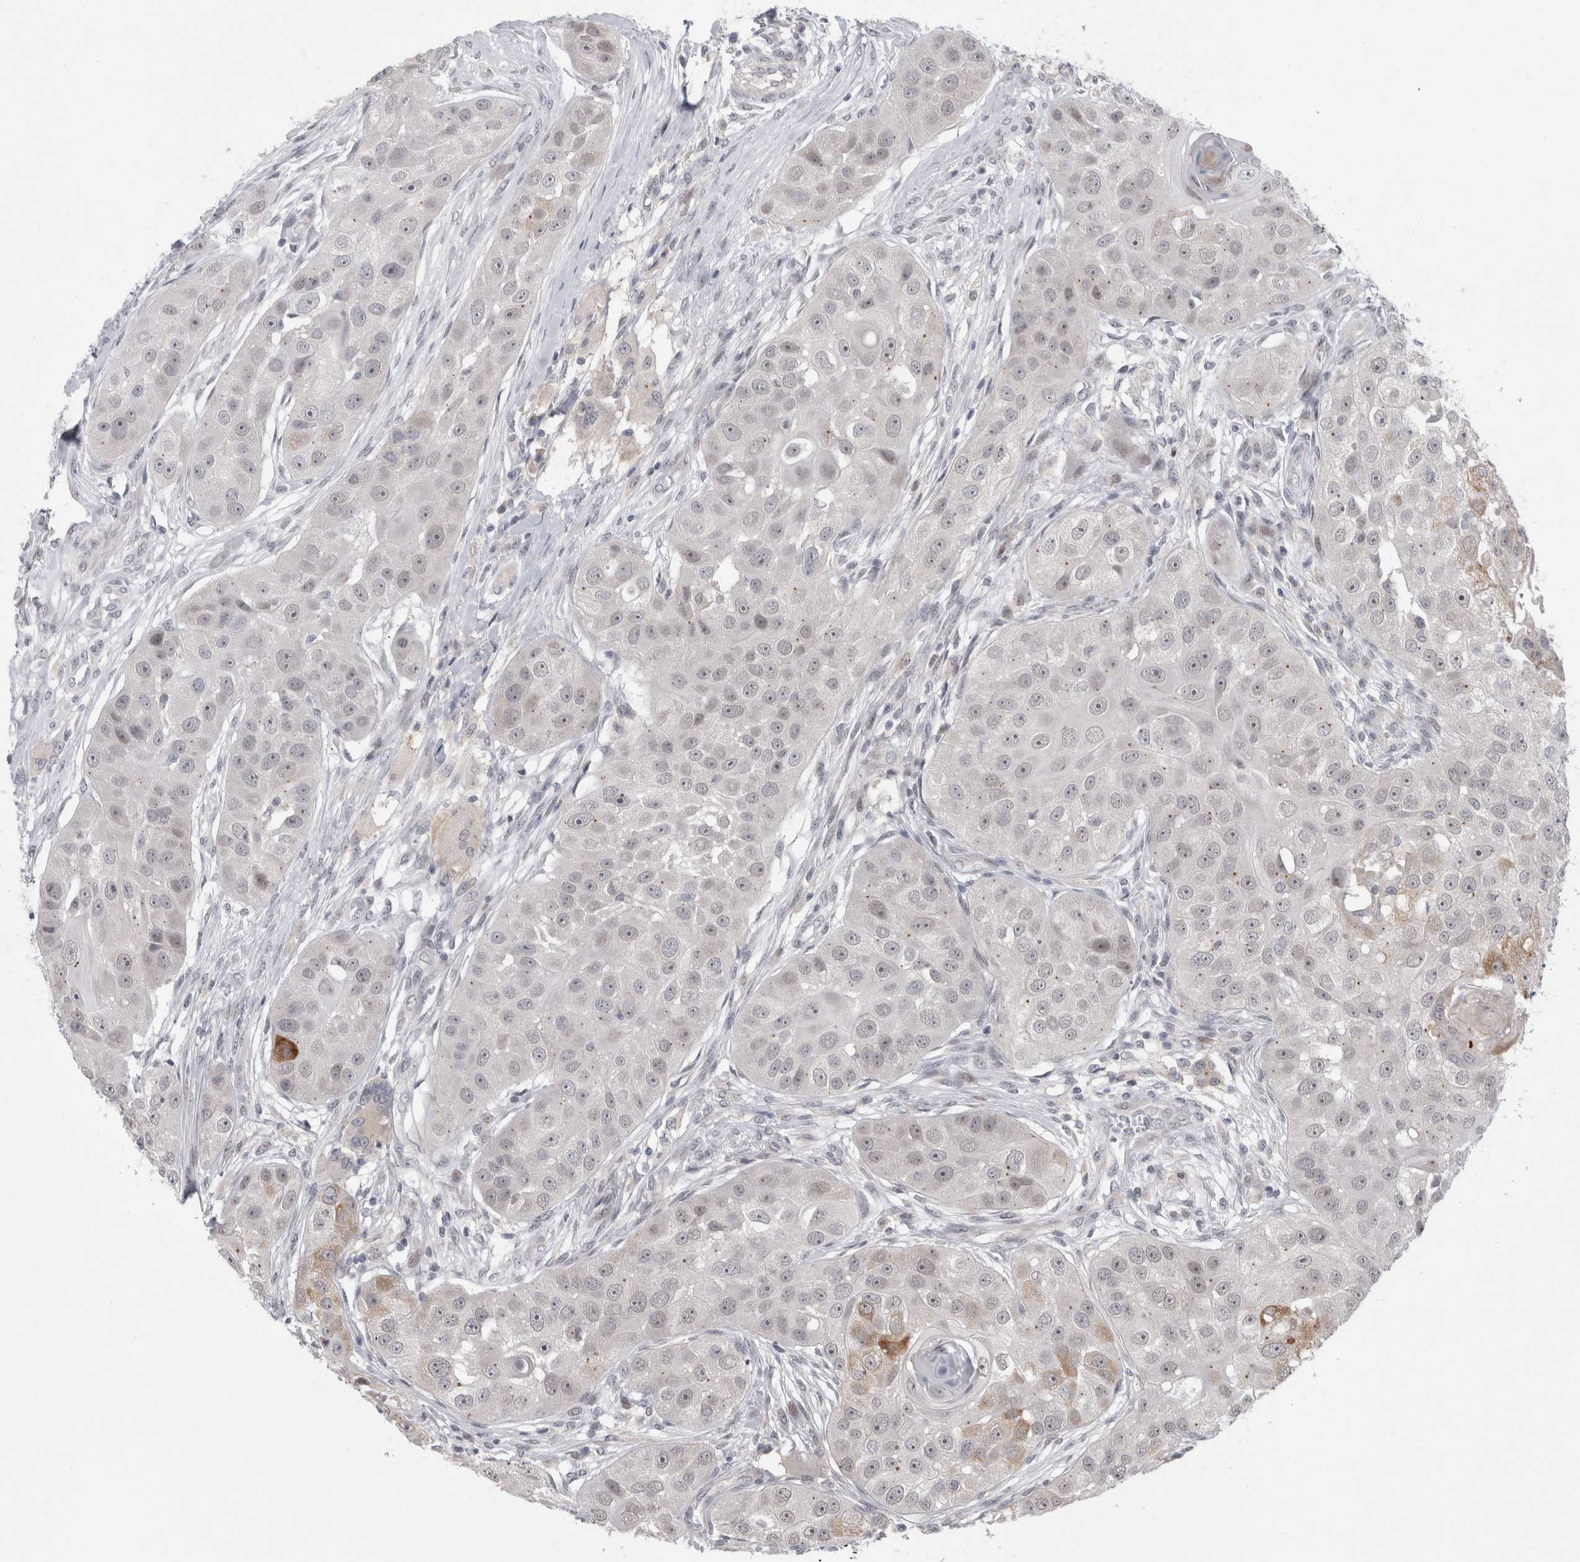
{"staining": {"intensity": "negative", "quantity": "none", "location": "none"}, "tissue": "head and neck cancer", "cell_type": "Tumor cells", "image_type": "cancer", "snomed": [{"axis": "morphology", "description": "Normal tissue, NOS"}, {"axis": "morphology", "description": "Squamous cell carcinoma, NOS"}, {"axis": "topography", "description": "Skeletal muscle"}, {"axis": "topography", "description": "Head-Neck"}], "caption": "High magnification brightfield microscopy of head and neck cancer stained with DAB (3,3'-diaminobenzidine) (brown) and counterstained with hematoxylin (blue): tumor cells show no significant staining. (Immunohistochemistry (ihc), brightfield microscopy, high magnification).", "gene": "MTBP", "patient": {"sex": "male", "age": 51}}